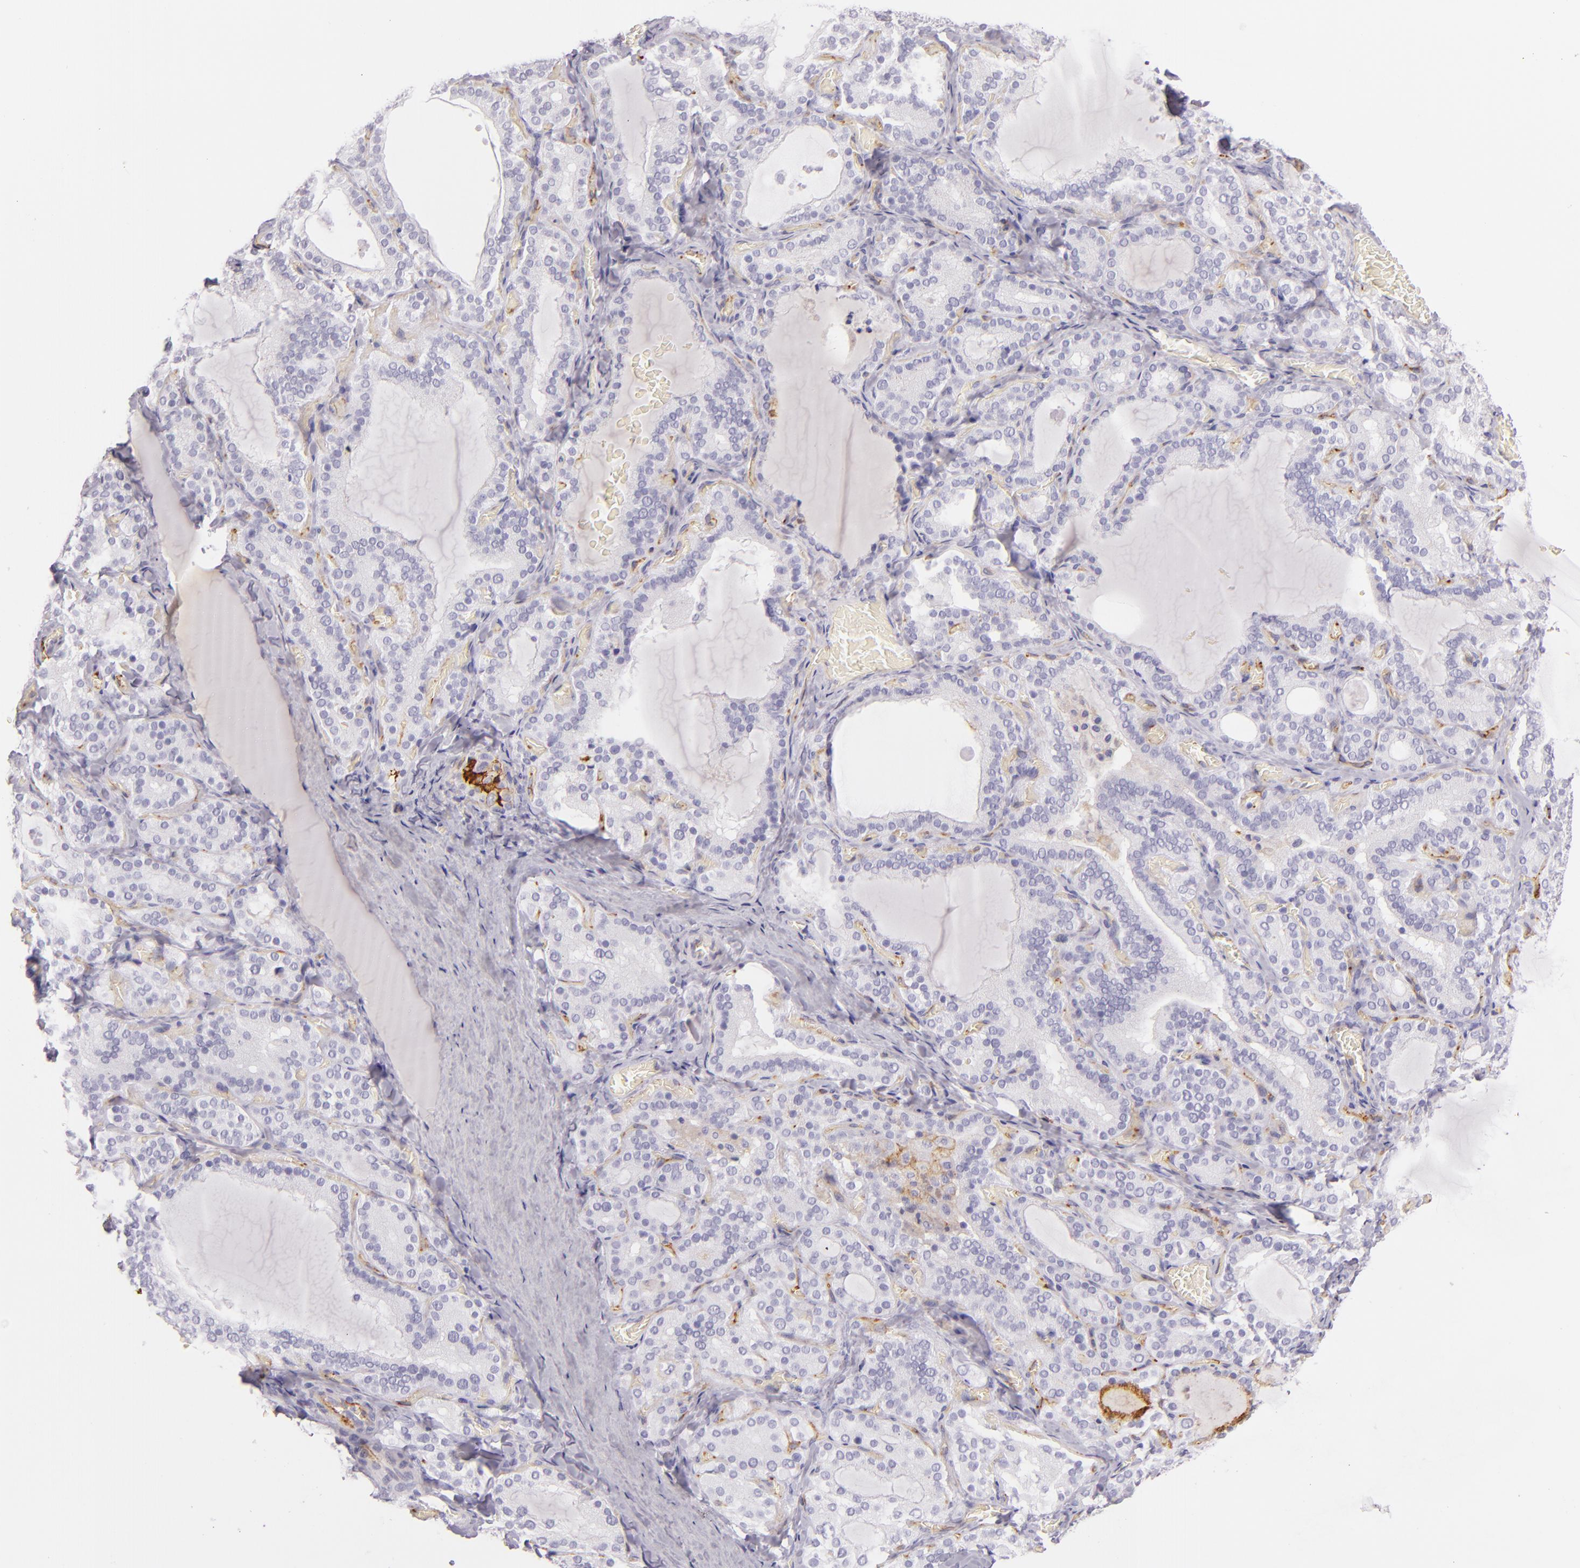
{"staining": {"intensity": "negative", "quantity": "none", "location": "none"}, "tissue": "thyroid gland", "cell_type": "Glandular cells", "image_type": "normal", "snomed": [{"axis": "morphology", "description": "Normal tissue, NOS"}, {"axis": "topography", "description": "Thyroid gland"}], "caption": "Immunohistochemical staining of benign human thyroid gland exhibits no significant positivity in glandular cells. (DAB IHC with hematoxylin counter stain).", "gene": "ICAM1", "patient": {"sex": "female", "age": 33}}